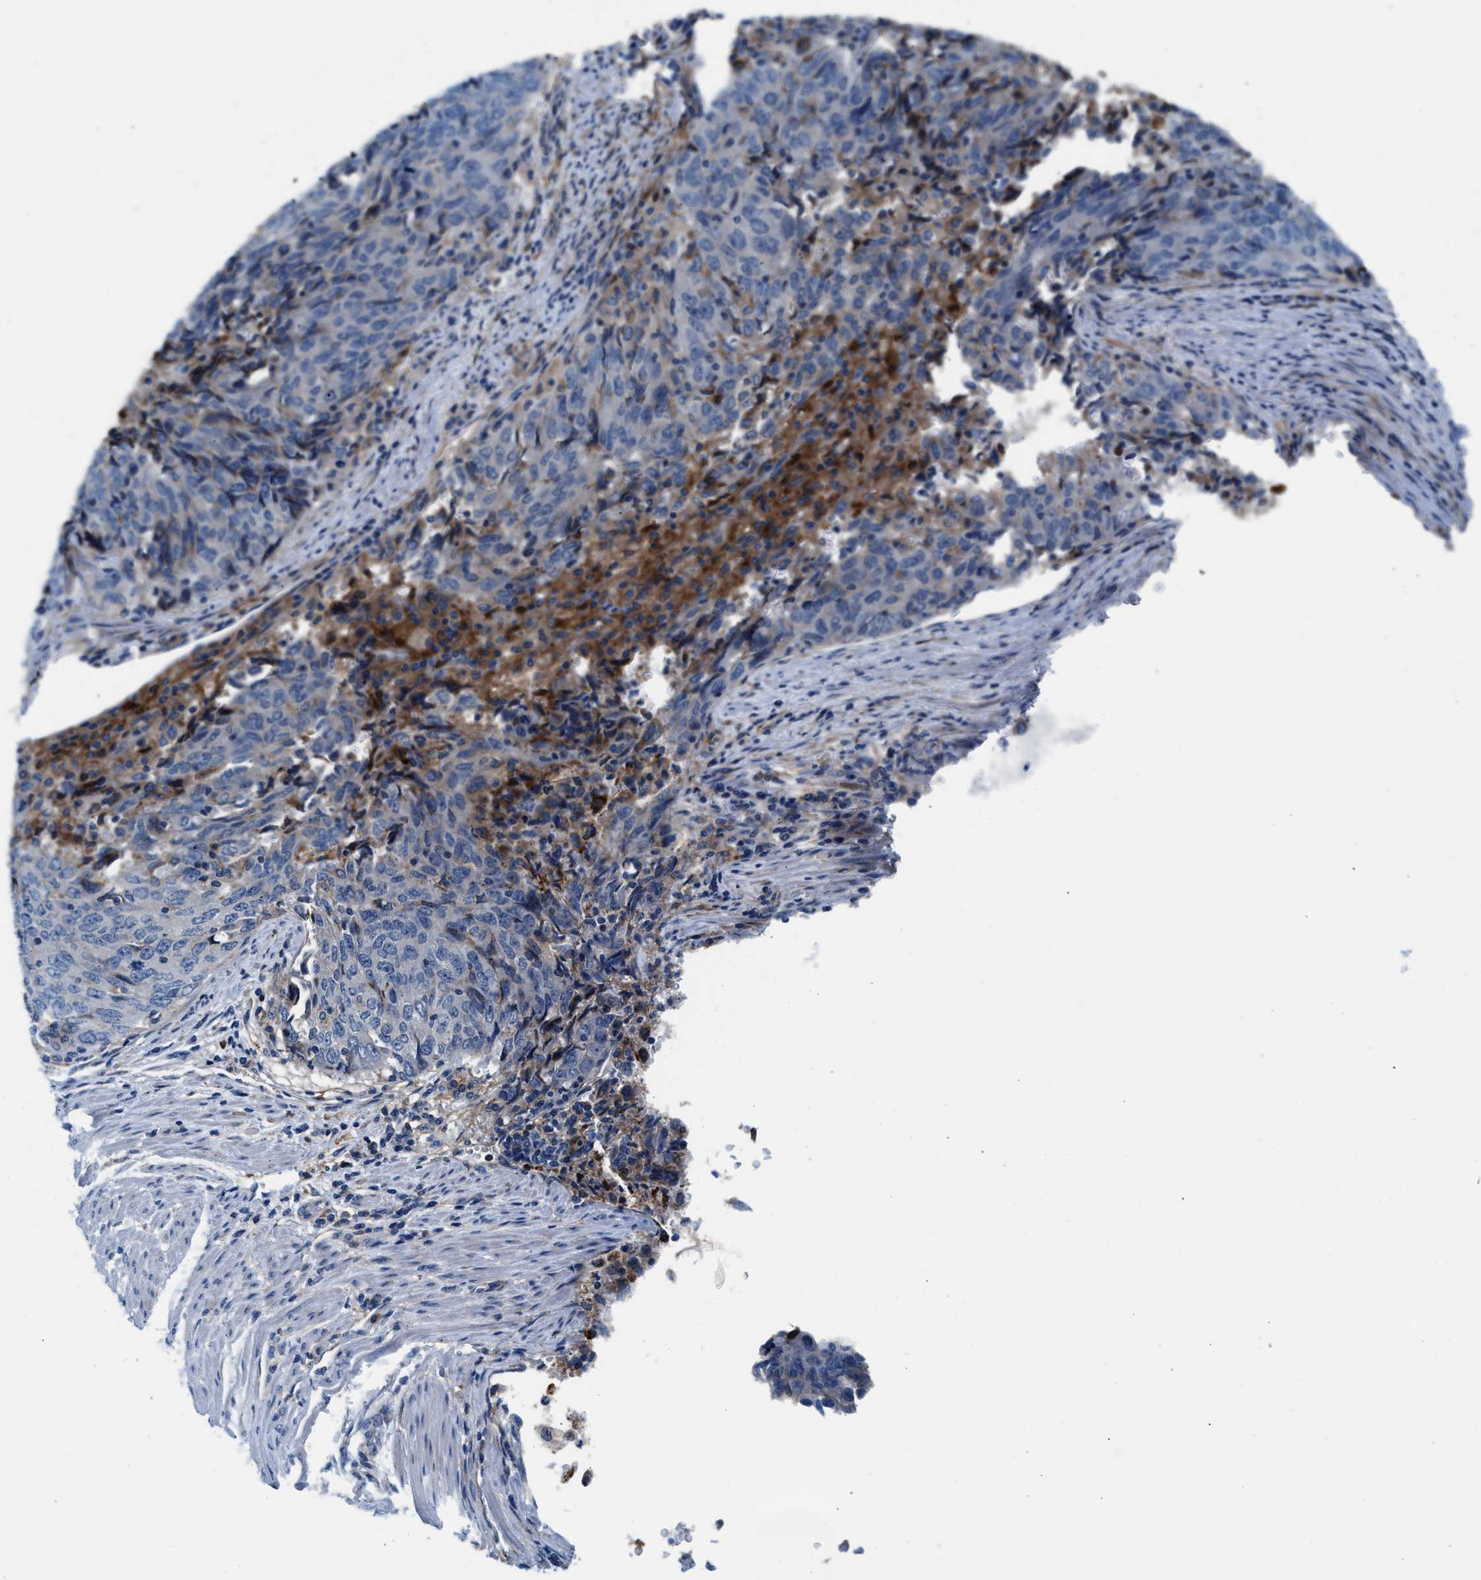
{"staining": {"intensity": "weak", "quantity": "<25%", "location": "cytoplasmic/membranous"}, "tissue": "endometrial cancer", "cell_type": "Tumor cells", "image_type": "cancer", "snomed": [{"axis": "morphology", "description": "Adenocarcinoma, NOS"}, {"axis": "topography", "description": "Endometrium"}], "caption": "Protein analysis of endometrial adenocarcinoma exhibits no significant positivity in tumor cells.", "gene": "SLFN11", "patient": {"sex": "female", "age": 80}}